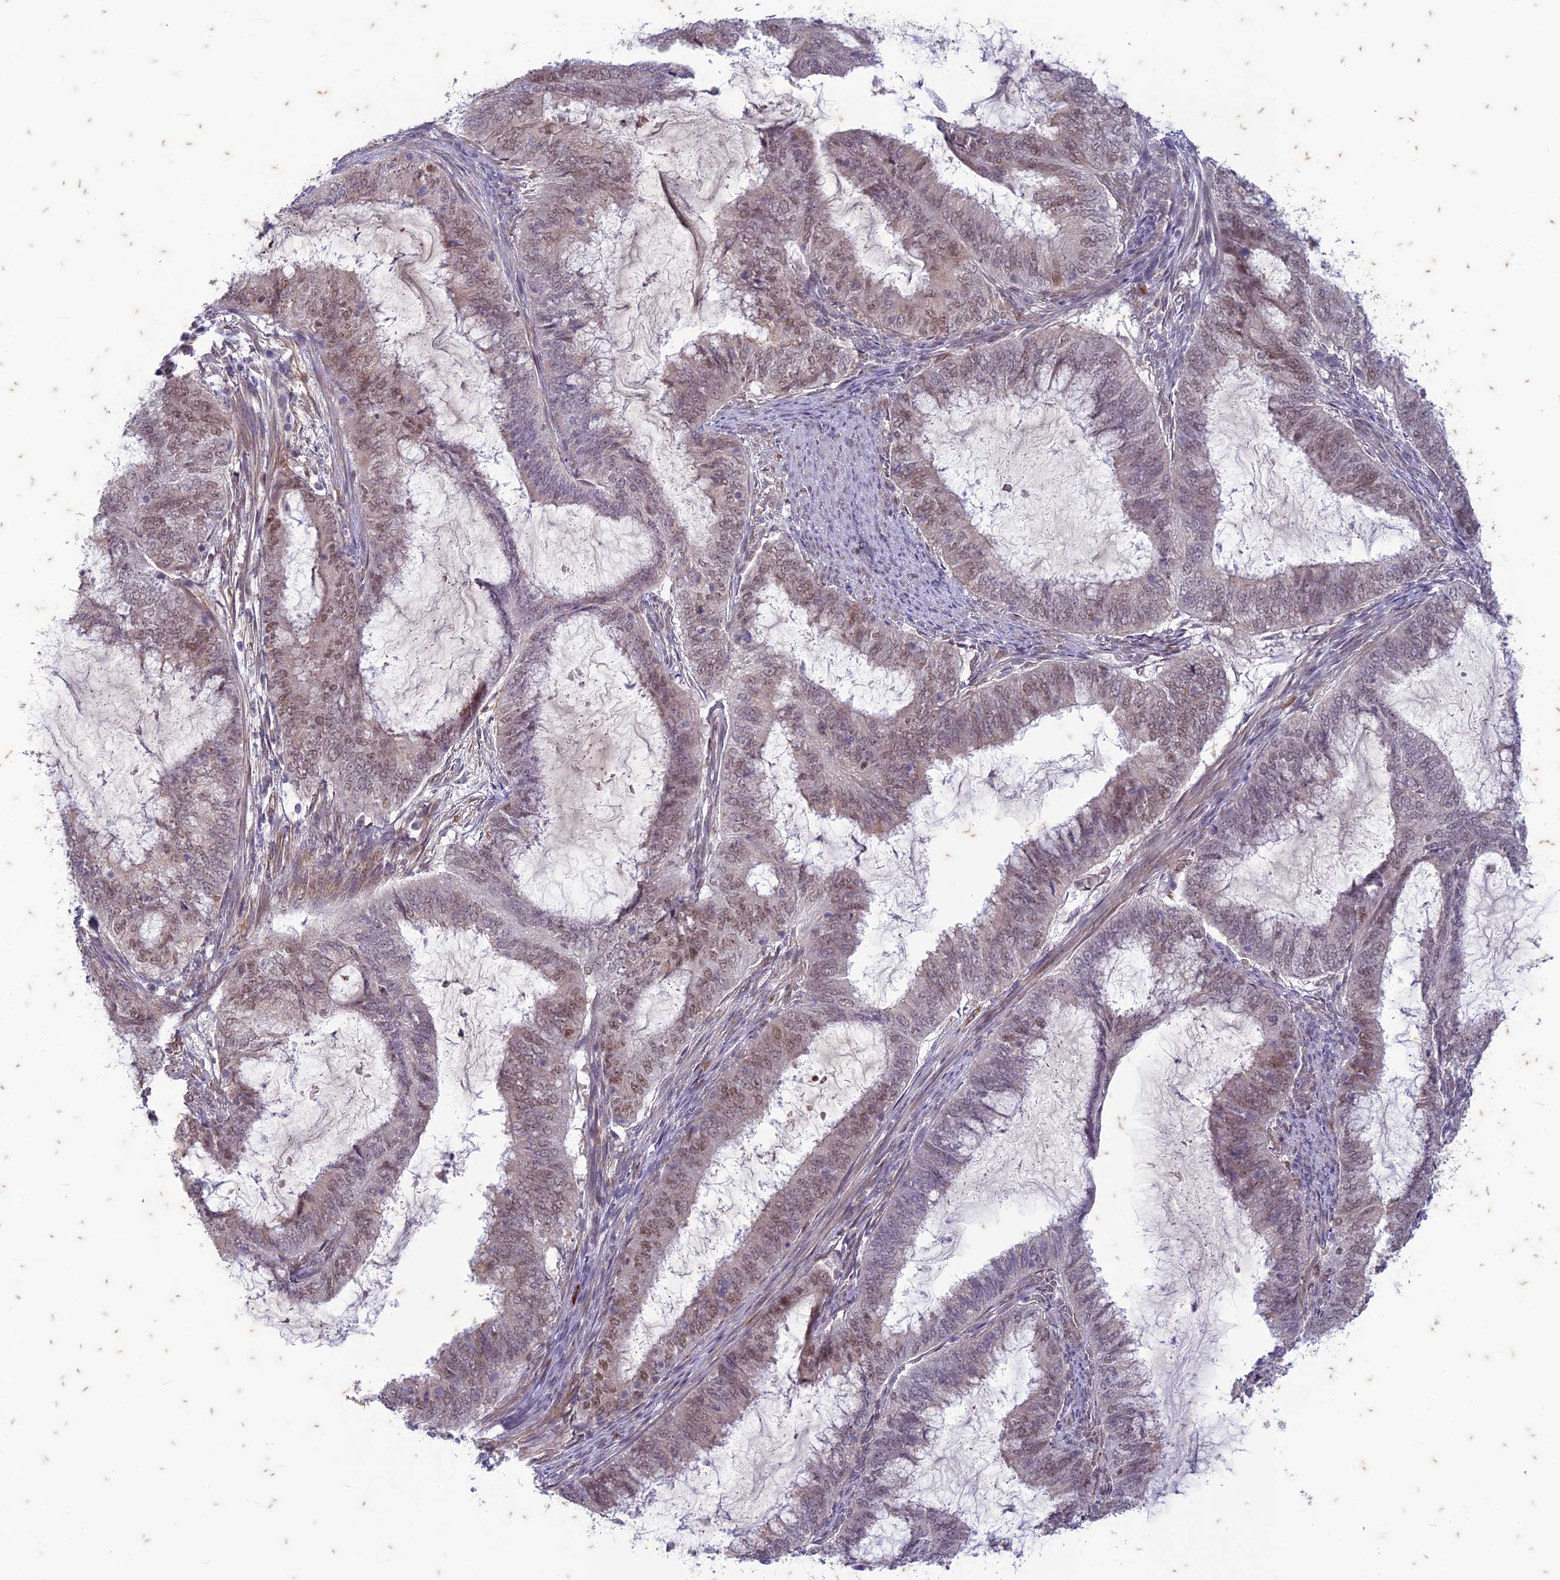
{"staining": {"intensity": "weak", "quantity": "25%-75%", "location": "nuclear"}, "tissue": "endometrial cancer", "cell_type": "Tumor cells", "image_type": "cancer", "snomed": [{"axis": "morphology", "description": "Adenocarcinoma, NOS"}, {"axis": "topography", "description": "Endometrium"}], "caption": "Human adenocarcinoma (endometrial) stained with a protein marker reveals weak staining in tumor cells.", "gene": "PABPN1L", "patient": {"sex": "female", "age": 51}}